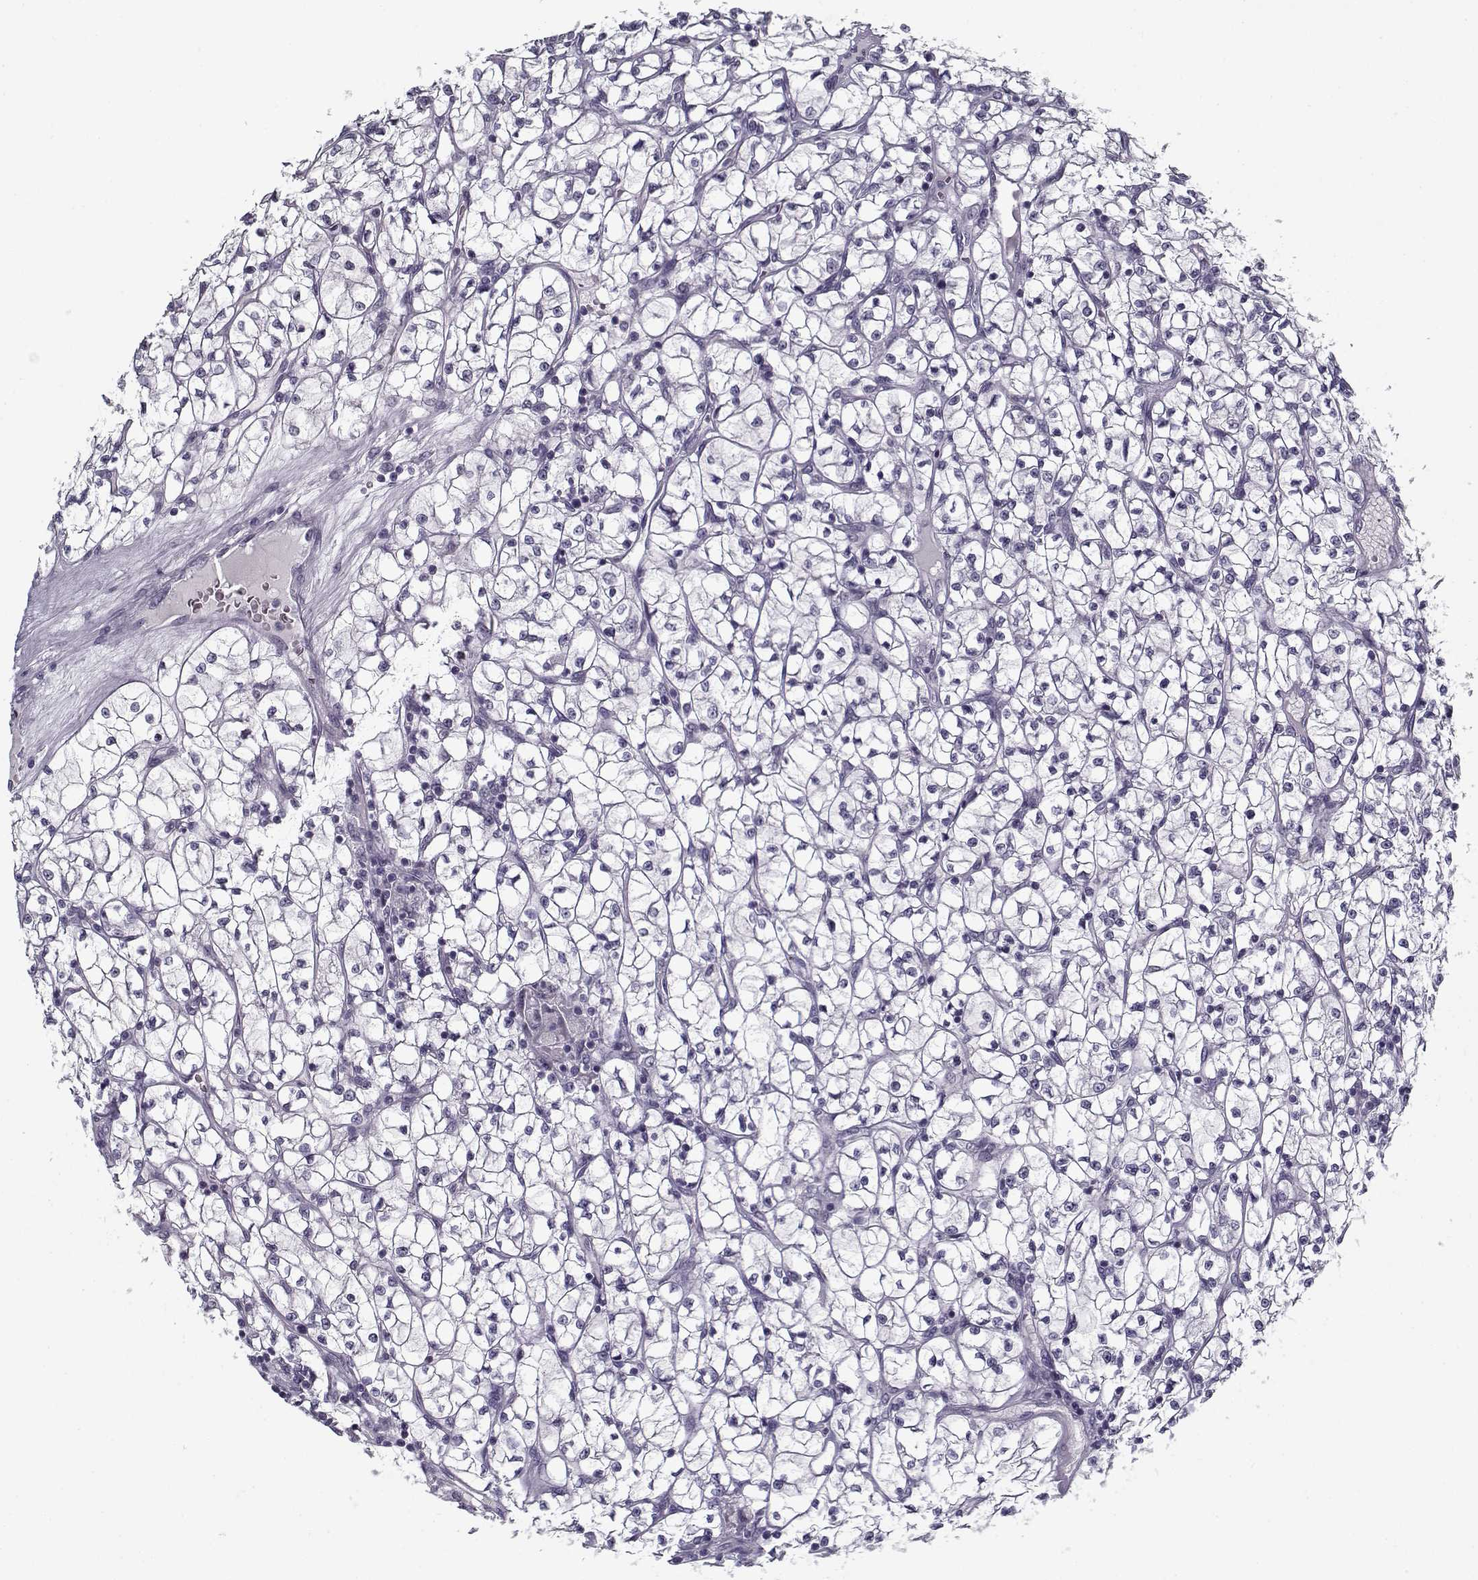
{"staining": {"intensity": "negative", "quantity": "none", "location": "none"}, "tissue": "renal cancer", "cell_type": "Tumor cells", "image_type": "cancer", "snomed": [{"axis": "morphology", "description": "Adenocarcinoma, NOS"}, {"axis": "topography", "description": "Kidney"}], "caption": "Human renal cancer stained for a protein using immunohistochemistry shows no positivity in tumor cells.", "gene": "RNF32", "patient": {"sex": "female", "age": 64}}